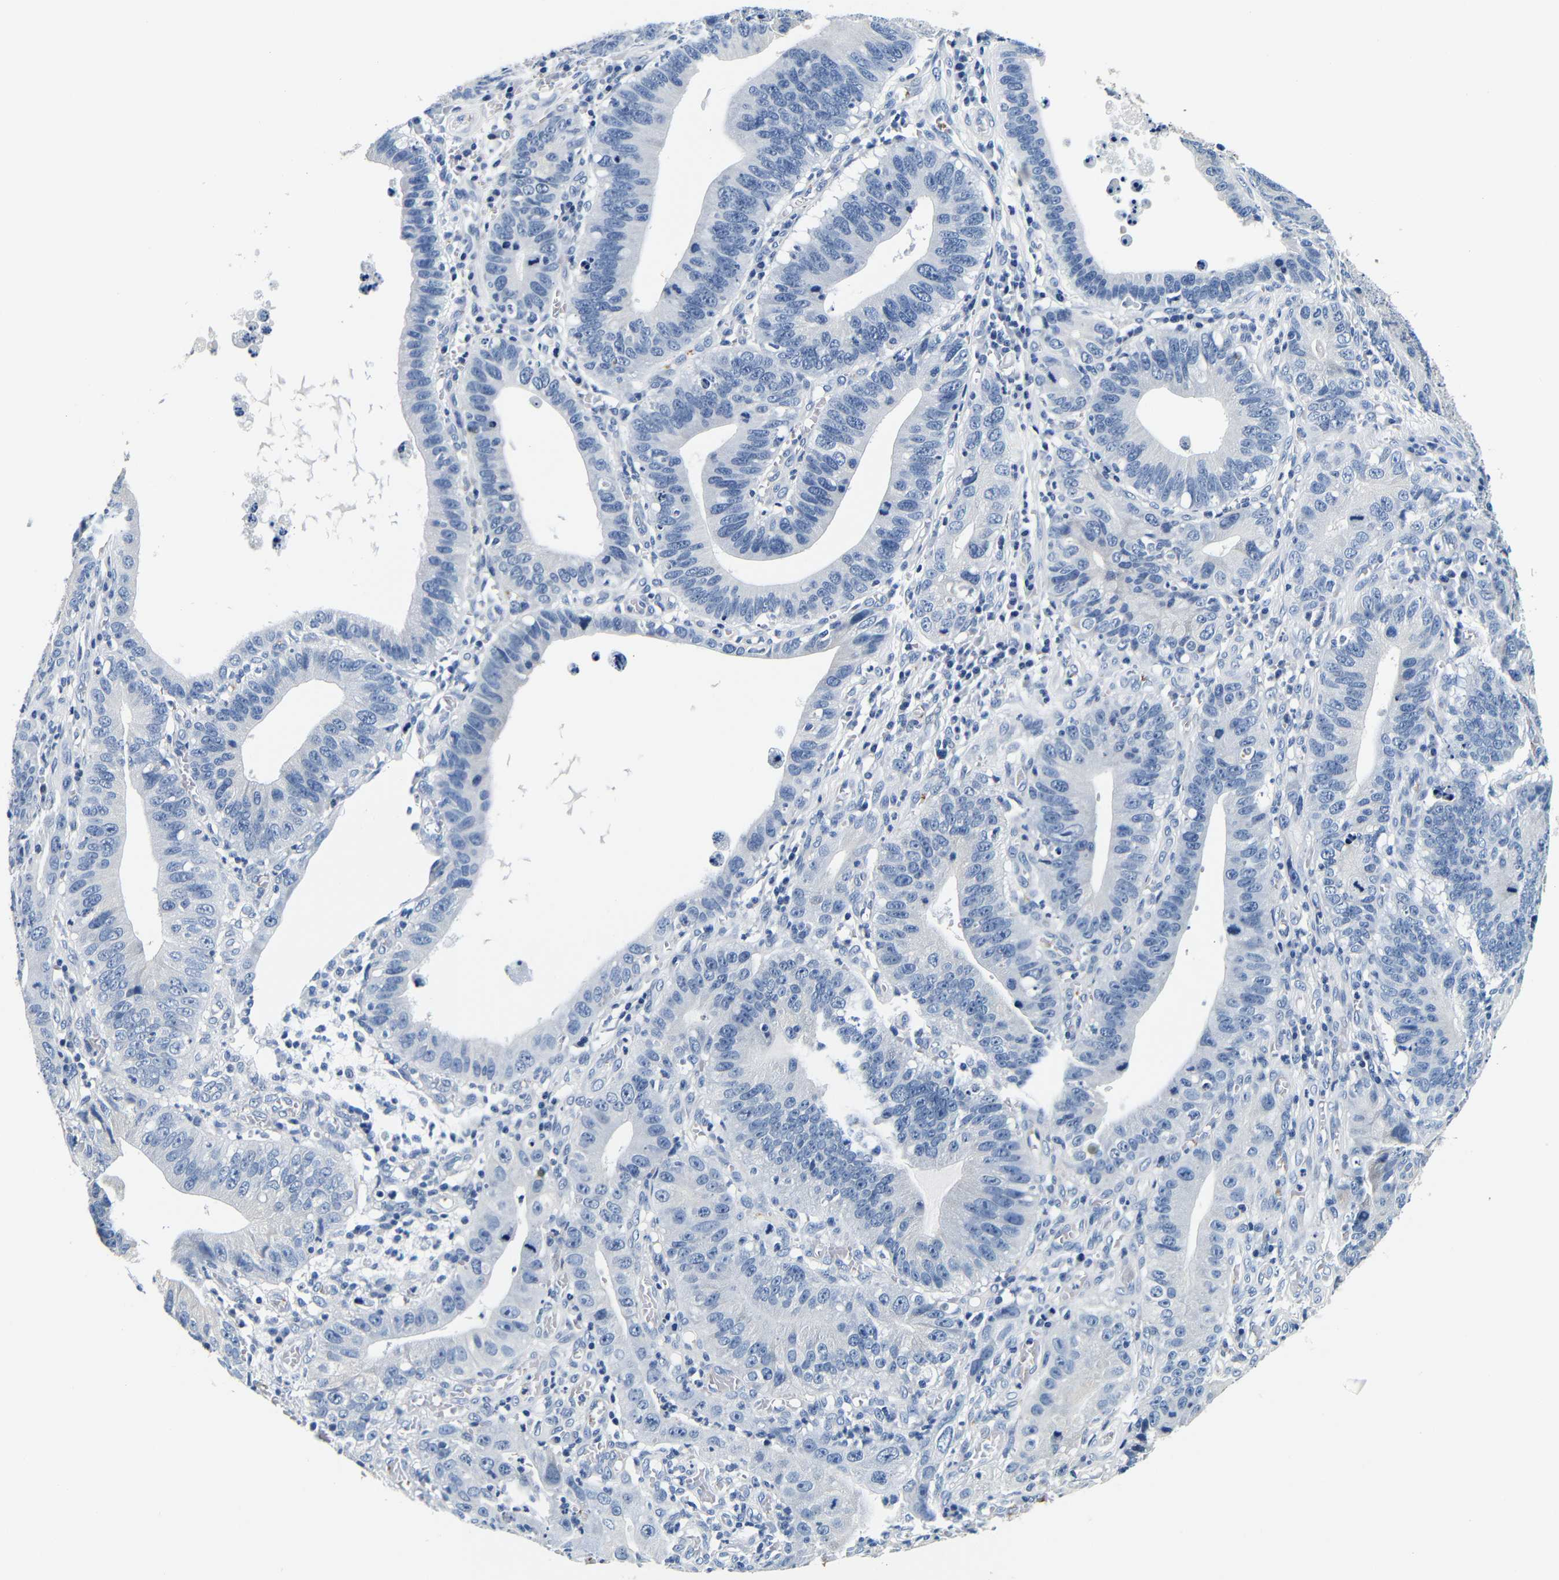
{"staining": {"intensity": "negative", "quantity": "none", "location": "none"}, "tissue": "stomach cancer", "cell_type": "Tumor cells", "image_type": "cancer", "snomed": [{"axis": "morphology", "description": "Adenocarcinoma, NOS"}, {"axis": "topography", "description": "Stomach"}, {"axis": "topography", "description": "Gastric cardia"}], "caption": "Immunohistochemistry (IHC) photomicrograph of human adenocarcinoma (stomach) stained for a protein (brown), which demonstrates no expression in tumor cells. (DAB (3,3'-diaminobenzidine) IHC visualized using brightfield microscopy, high magnification).", "gene": "GP1BA", "patient": {"sex": "male", "age": 59}}